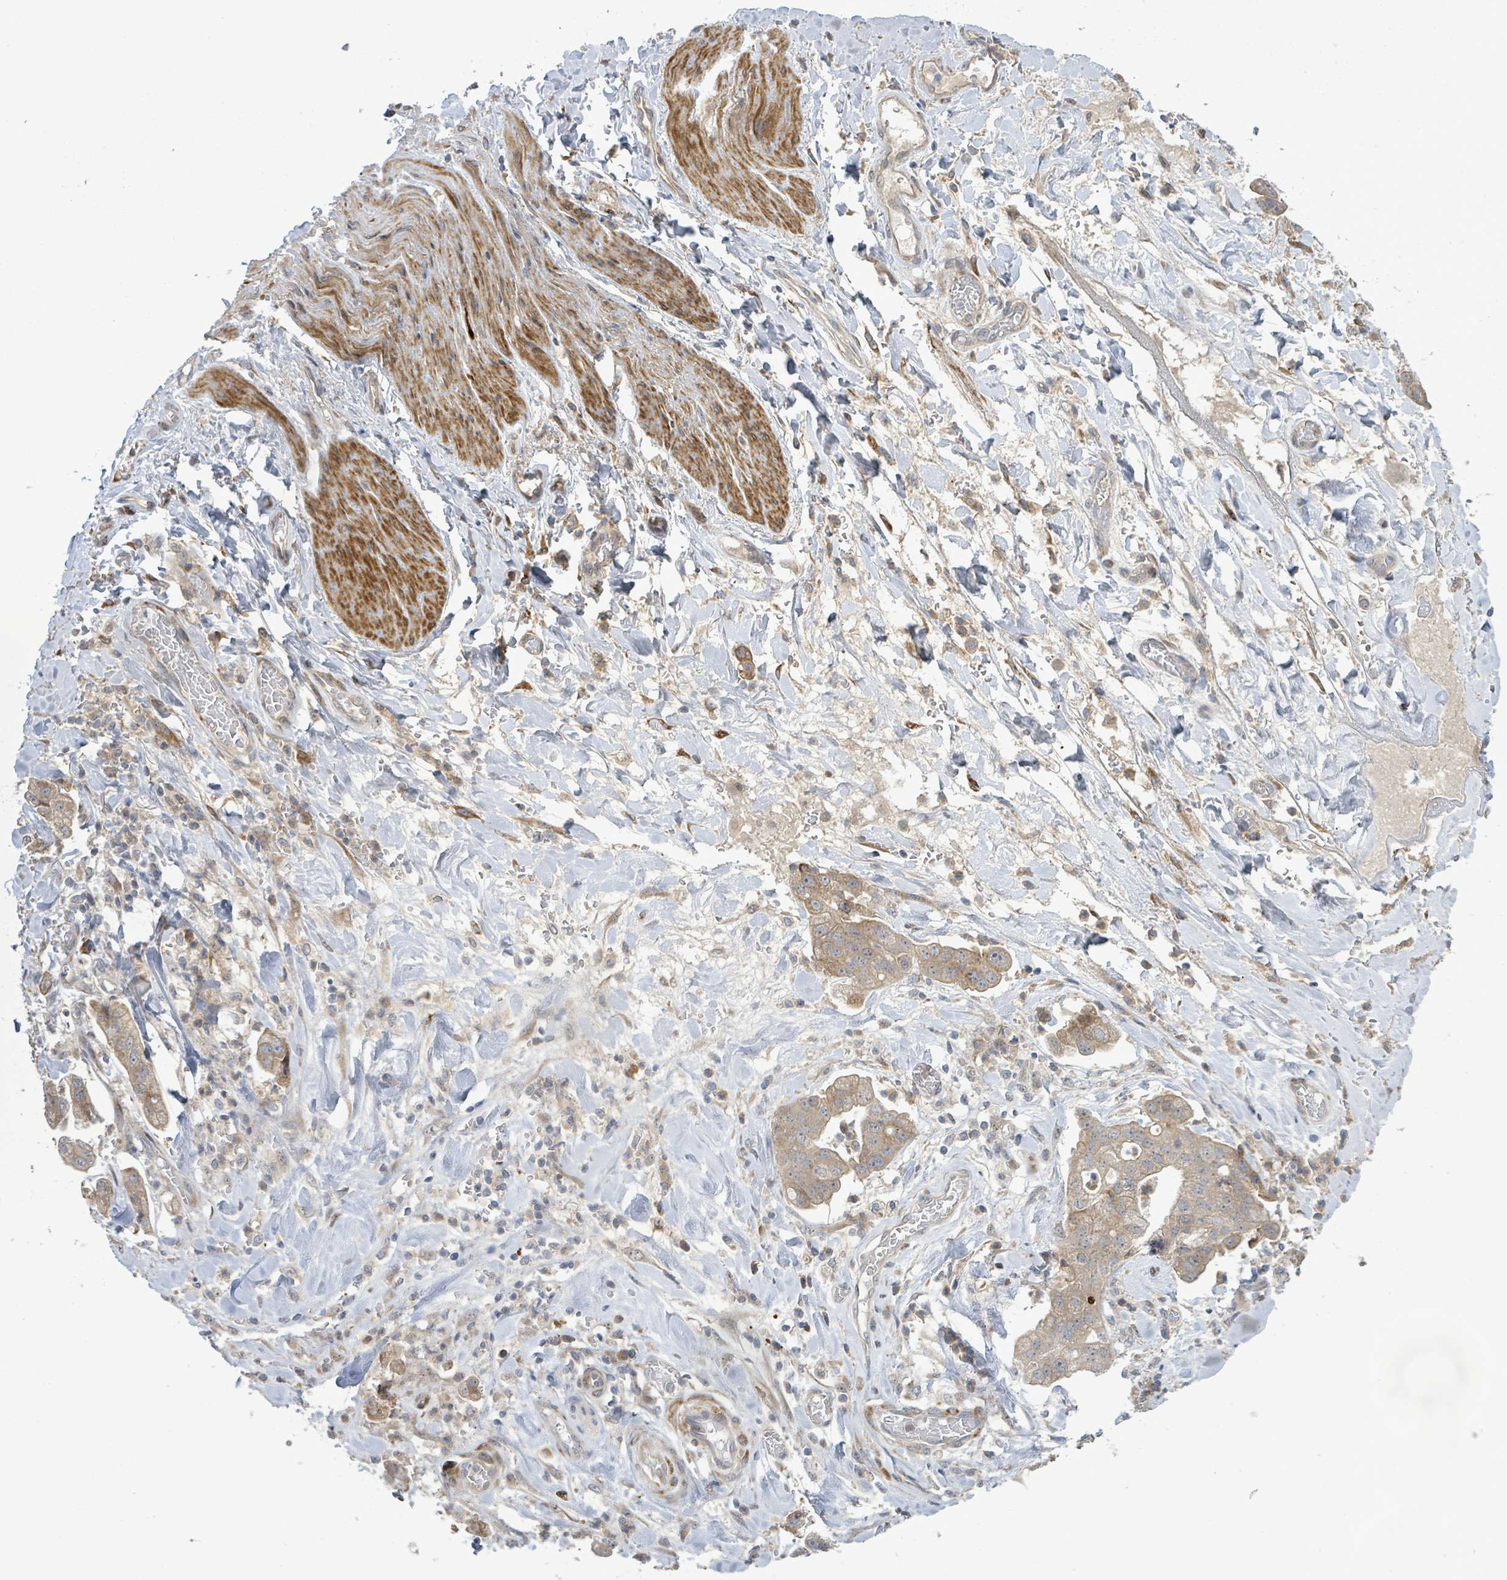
{"staining": {"intensity": "weak", "quantity": ">75%", "location": "cytoplasmic/membranous"}, "tissue": "stomach cancer", "cell_type": "Tumor cells", "image_type": "cancer", "snomed": [{"axis": "morphology", "description": "Adenocarcinoma, NOS"}, {"axis": "topography", "description": "Stomach"}], "caption": "IHC of stomach adenocarcinoma demonstrates low levels of weak cytoplasmic/membranous expression in approximately >75% of tumor cells. (Brightfield microscopy of DAB IHC at high magnification).", "gene": "SLIT3", "patient": {"sex": "male", "age": 62}}